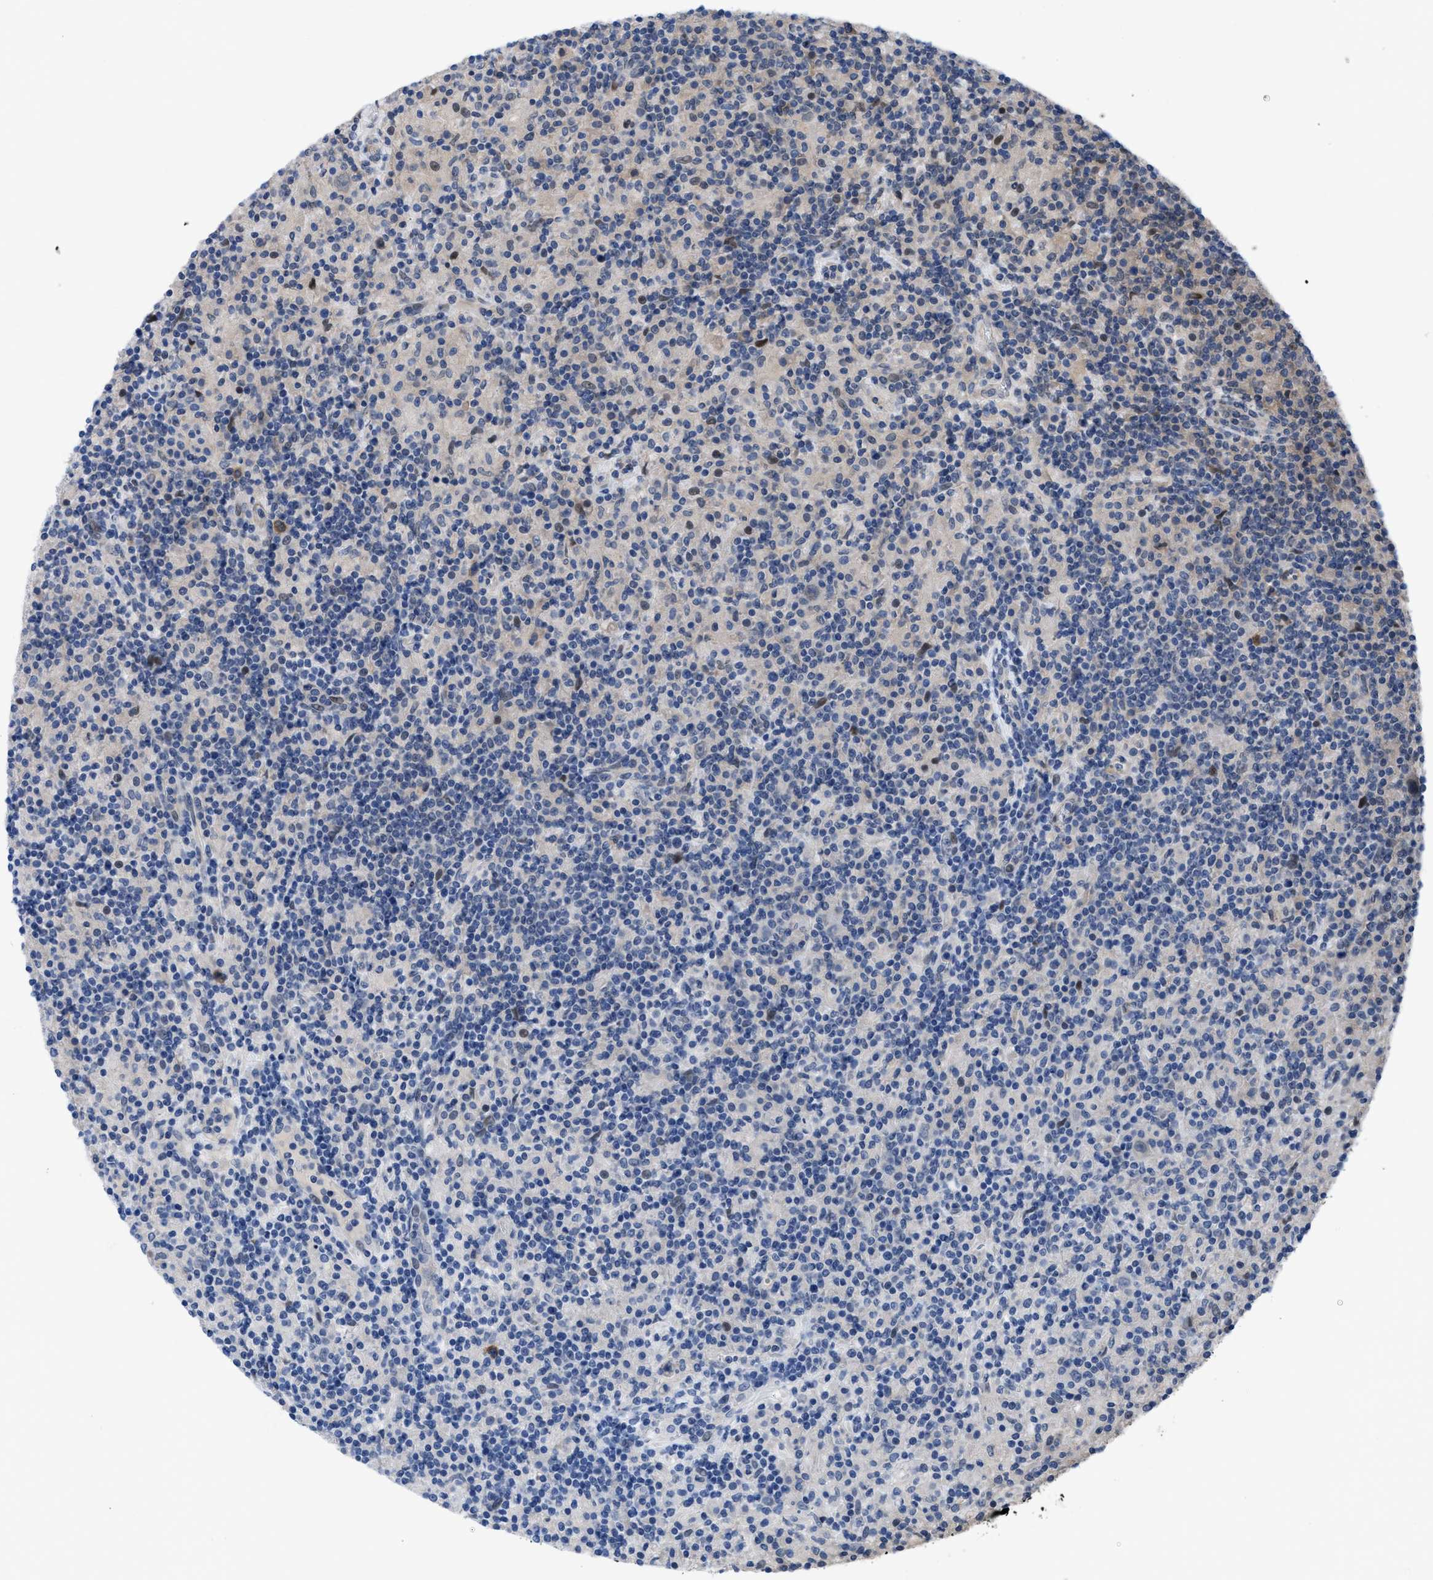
{"staining": {"intensity": "negative", "quantity": "none", "location": "none"}, "tissue": "lymphoma", "cell_type": "Tumor cells", "image_type": "cancer", "snomed": [{"axis": "morphology", "description": "Hodgkin's disease, NOS"}, {"axis": "topography", "description": "Lymph node"}], "caption": "Hodgkin's disease was stained to show a protein in brown. There is no significant expression in tumor cells. (Immunohistochemistry (ihc), brightfield microscopy, high magnification).", "gene": "IL17RE", "patient": {"sex": "male", "age": 70}}